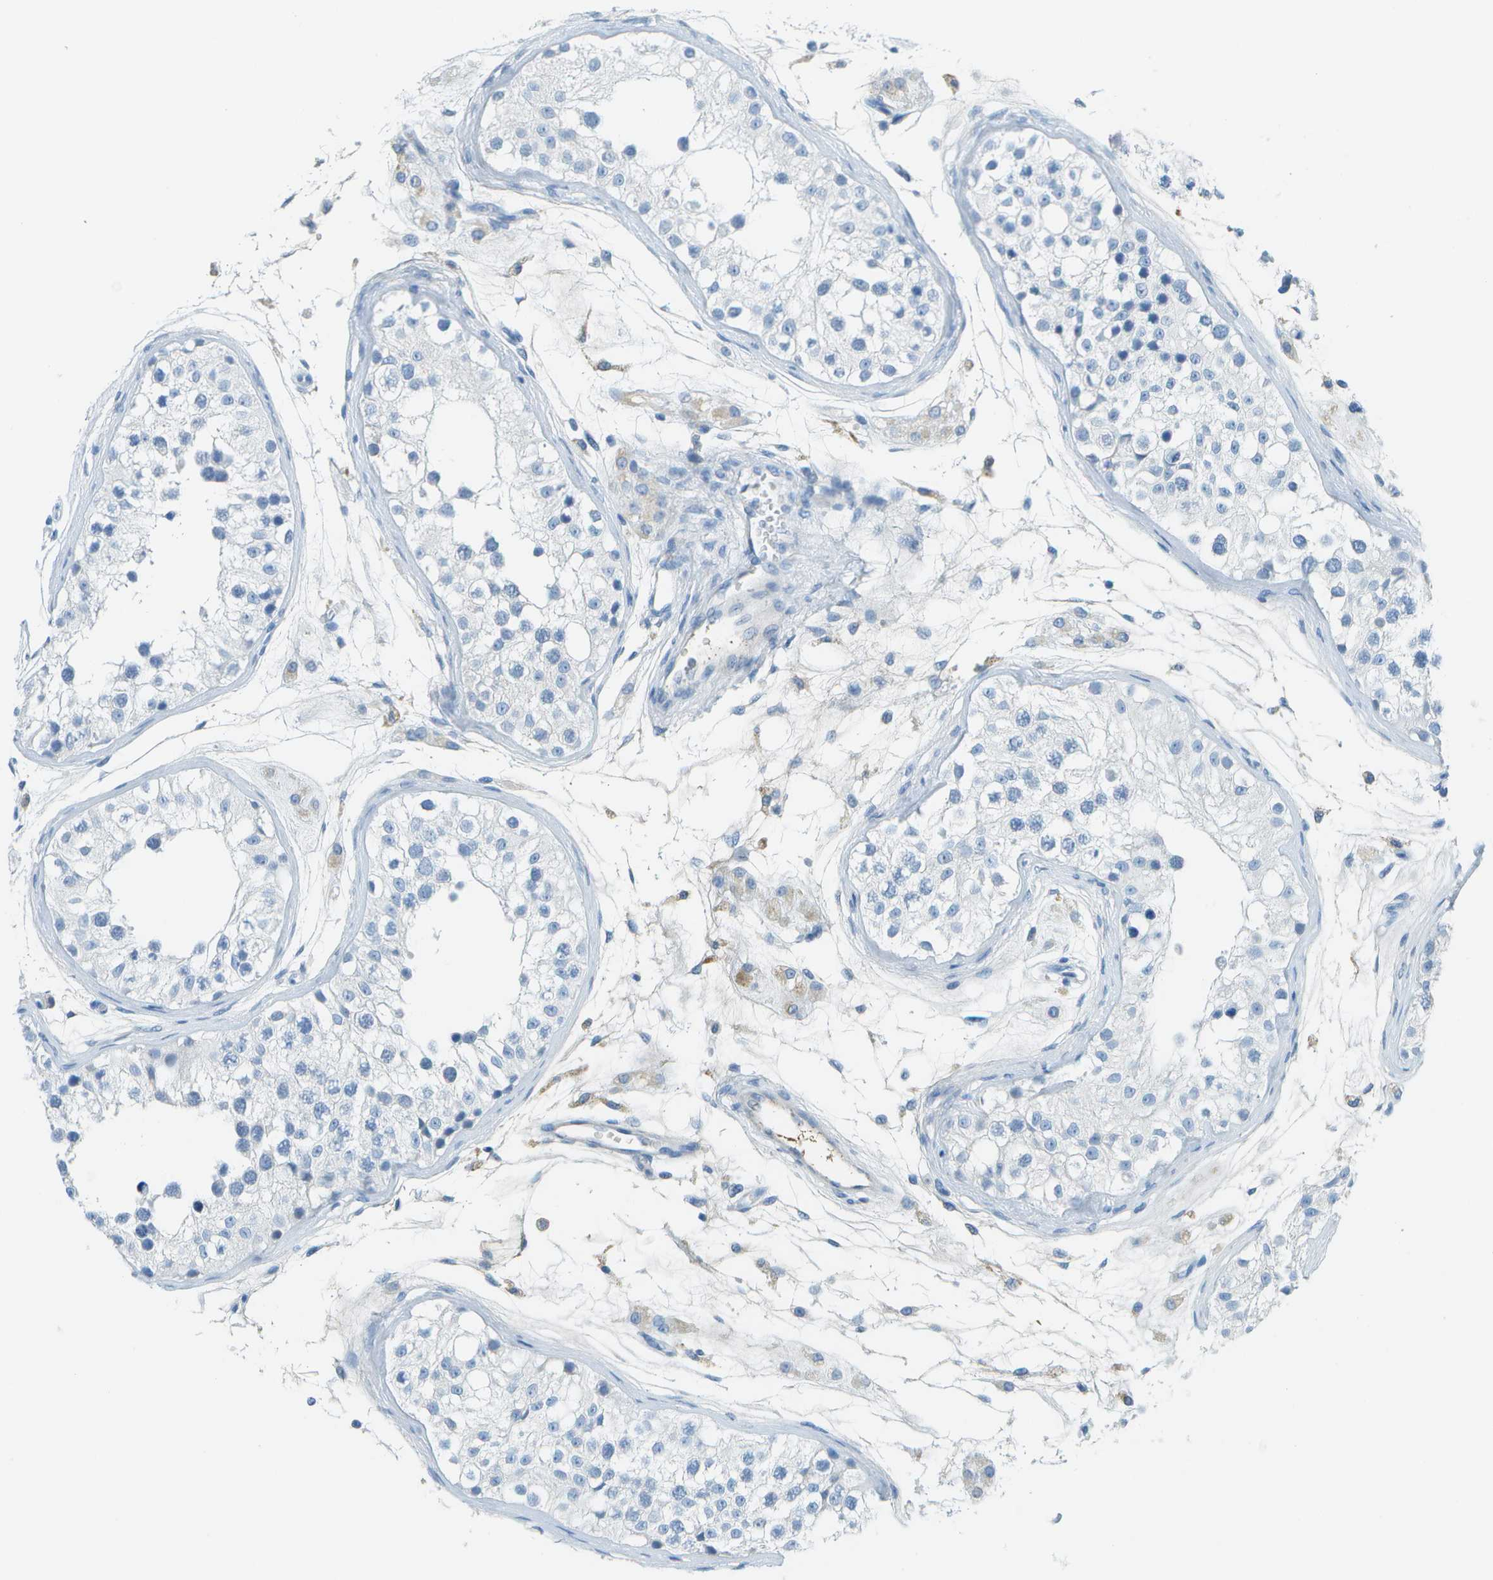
{"staining": {"intensity": "negative", "quantity": "none", "location": "none"}, "tissue": "testis", "cell_type": "Cells in seminiferous ducts", "image_type": "normal", "snomed": [{"axis": "morphology", "description": "Normal tissue, NOS"}, {"axis": "morphology", "description": "Adenocarcinoma, metastatic, NOS"}, {"axis": "topography", "description": "Testis"}], "caption": "A photomicrograph of testis stained for a protein shows no brown staining in cells in seminiferous ducts. (DAB immunohistochemistry (IHC), high magnification).", "gene": "C1S", "patient": {"sex": "male", "age": 26}}